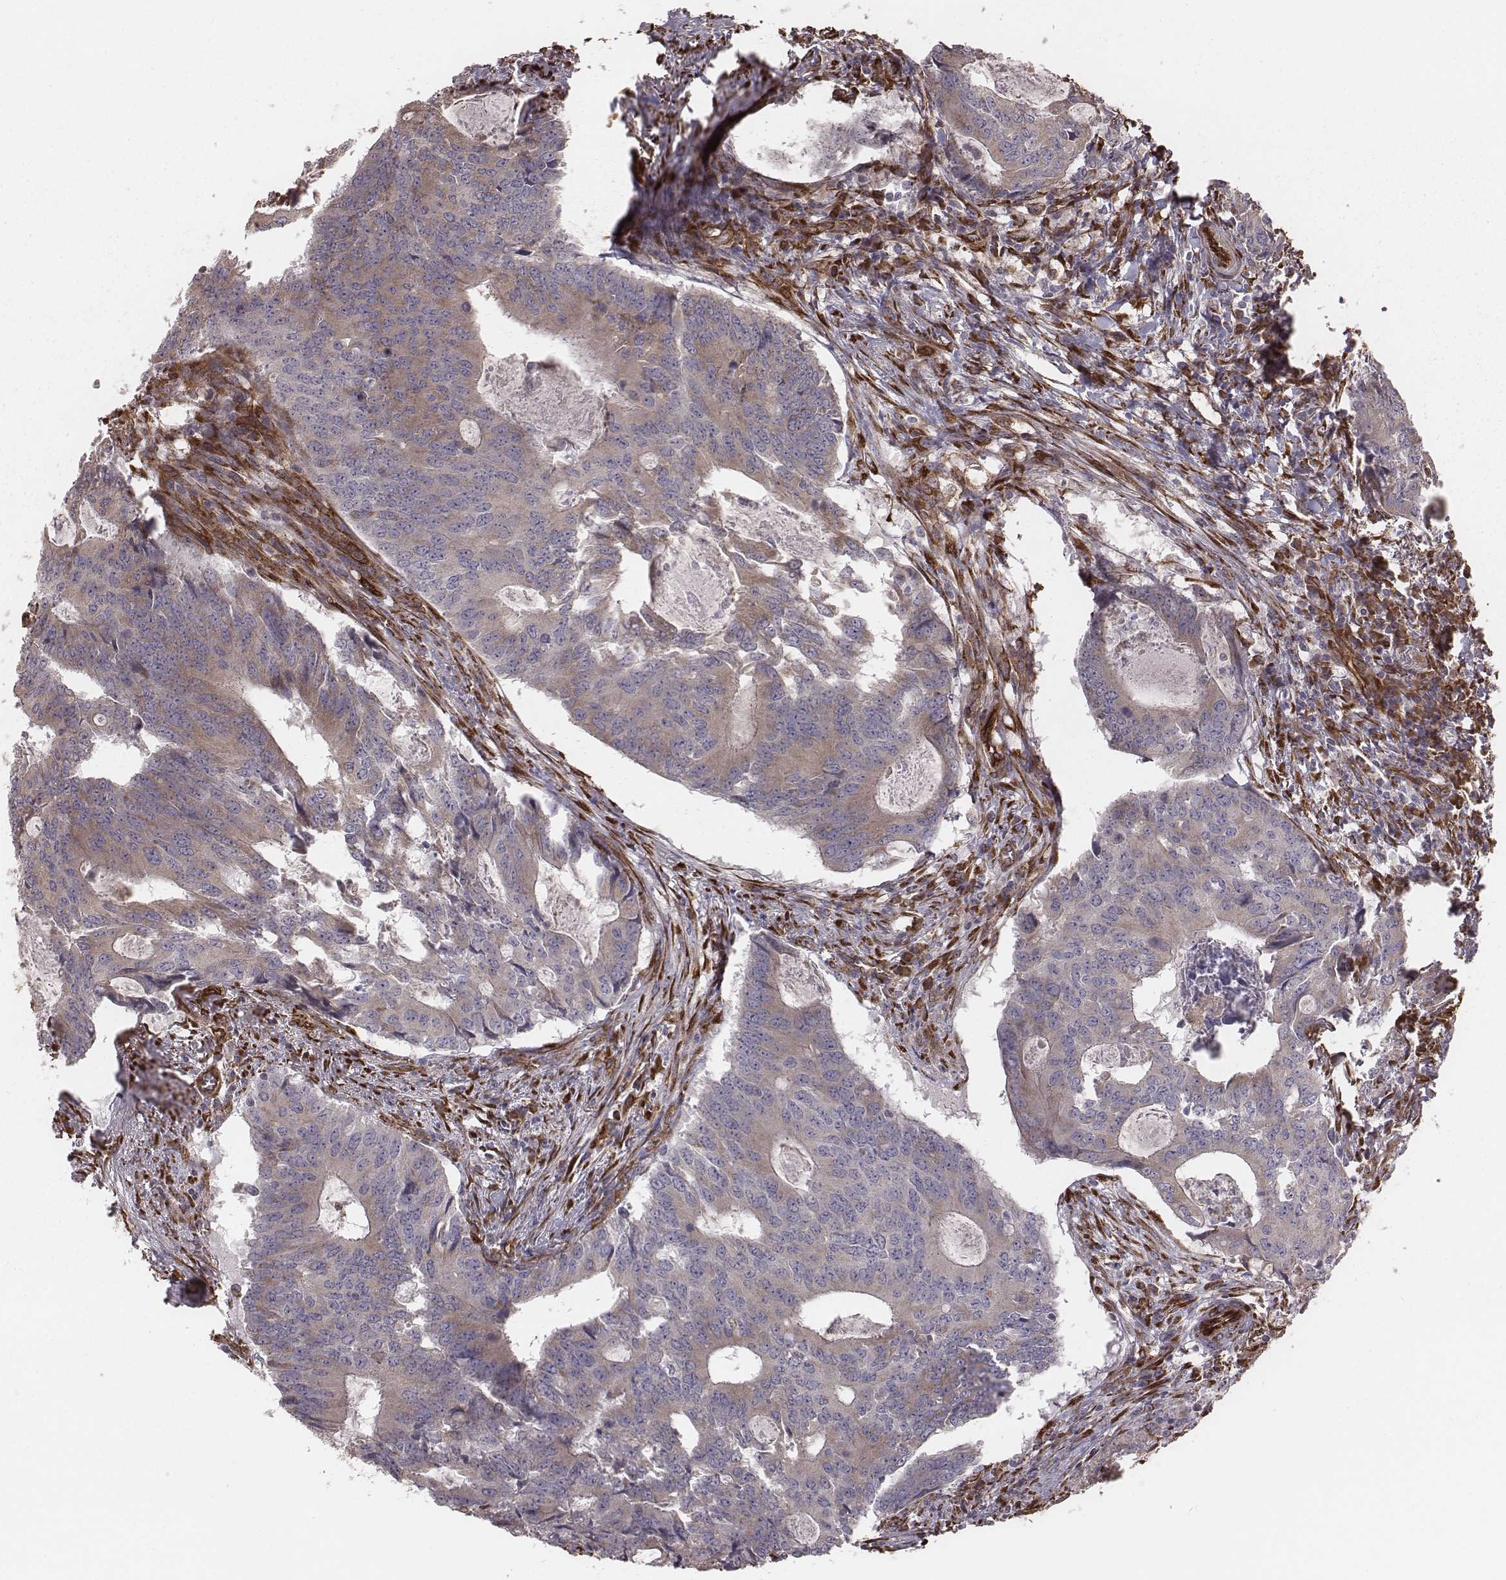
{"staining": {"intensity": "weak", "quantity": ">75%", "location": "cytoplasmic/membranous"}, "tissue": "colorectal cancer", "cell_type": "Tumor cells", "image_type": "cancer", "snomed": [{"axis": "morphology", "description": "Adenocarcinoma, NOS"}, {"axis": "topography", "description": "Colon"}], "caption": "Colorectal cancer (adenocarcinoma) tissue exhibits weak cytoplasmic/membranous positivity in approximately >75% of tumor cells, visualized by immunohistochemistry.", "gene": "PALMD", "patient": {"sex": "male", "age": 67}}